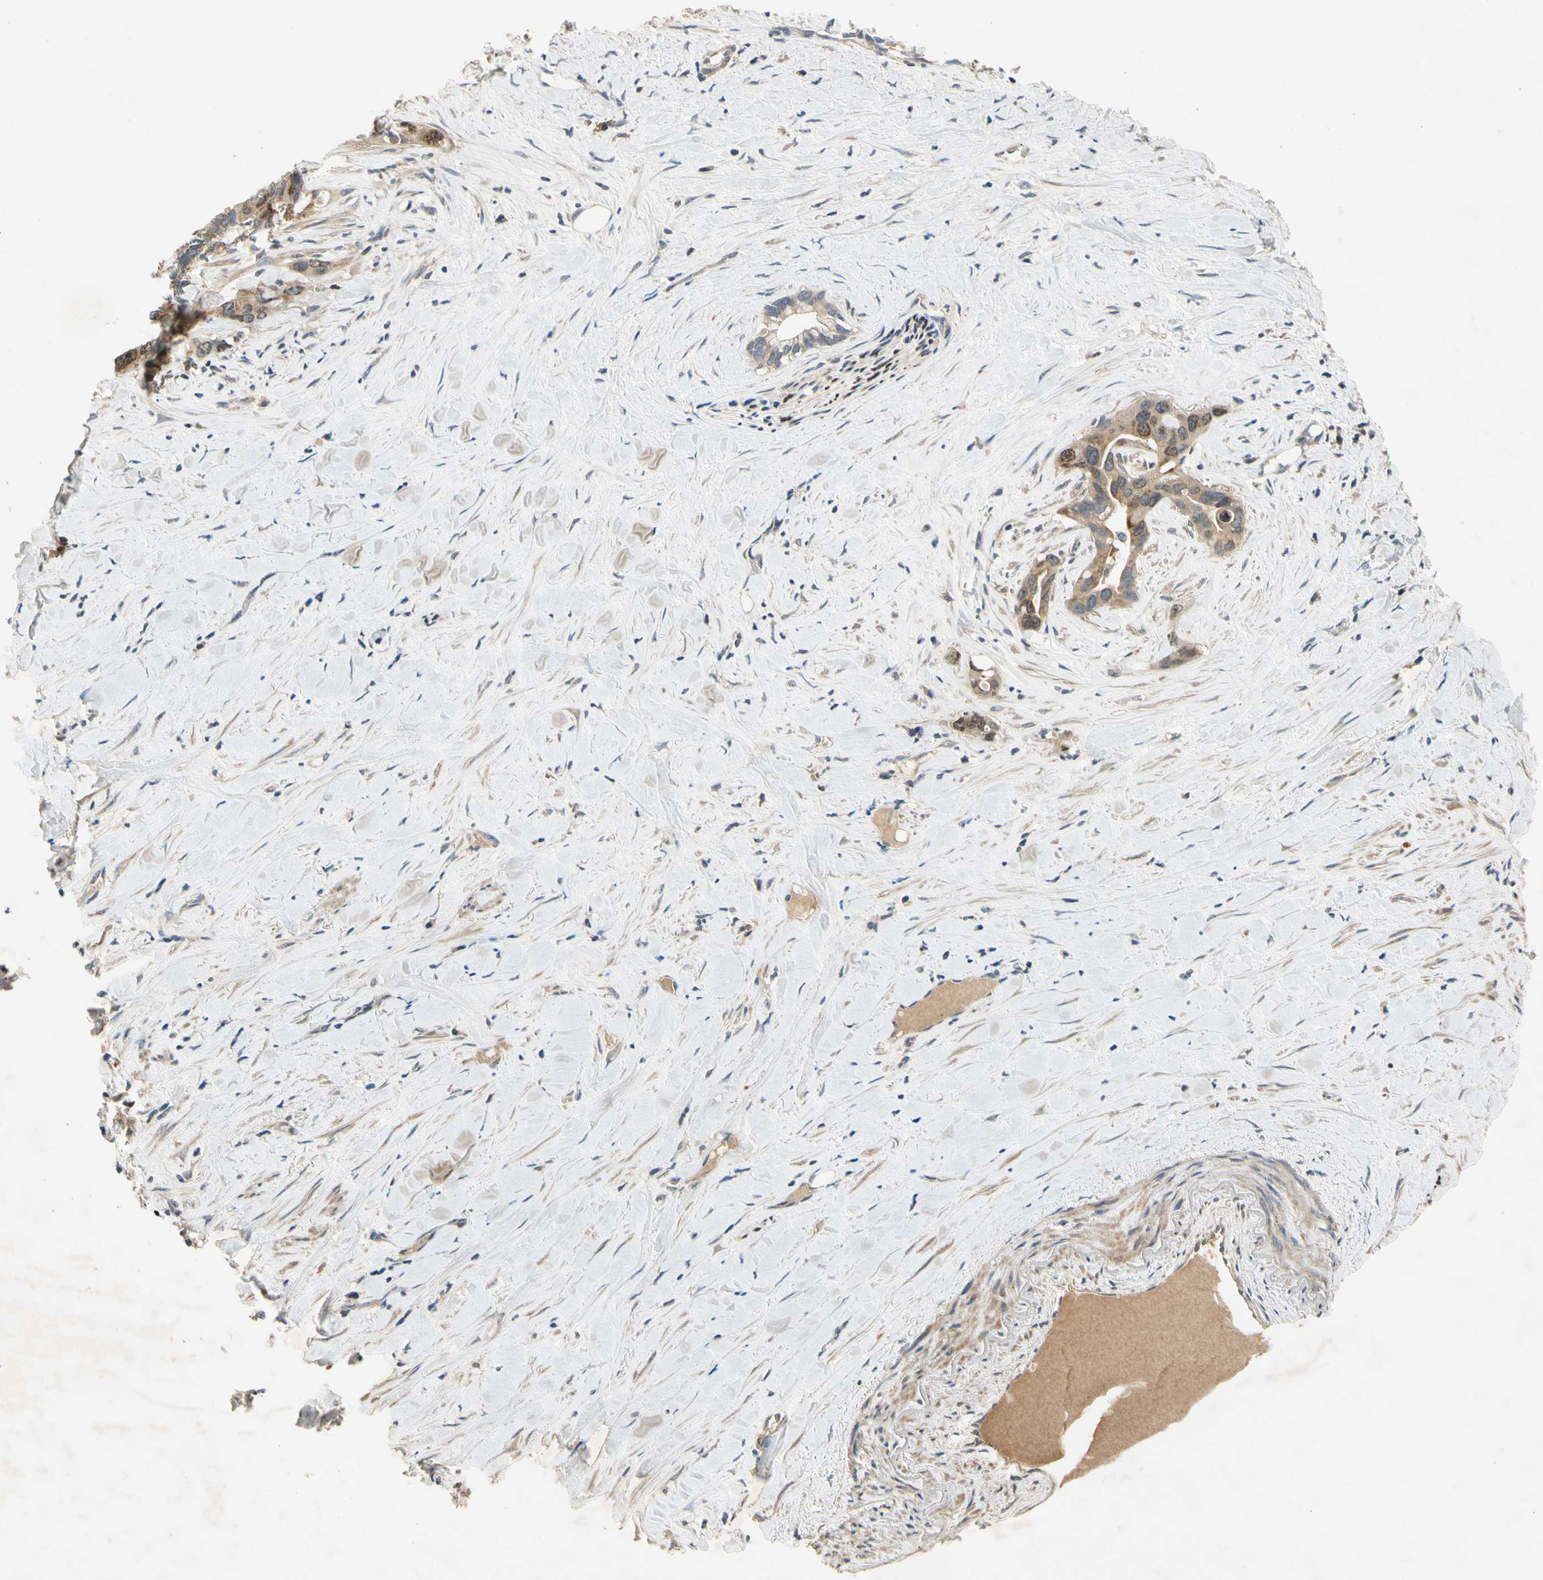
{"staining": {"intensity": "moderate", "quantity": ">75%", "location": "cytoplasmic/membranous"}, "tissue": "liver cancer", "cell_type": "Tumor cells", "image_type": "cancer", "snomed": [{"axis": "morphology", "description": "Cholangiocarcinoma"}, {"axis": "topography", "description": "Liver"}], "caption": "High-power microscopy captured an IHC histopathology image of liver cancer, revealing moderate cytoplasmic/membranous staining in approximately >75% of tumor cells.", "gene": "ALKBH3", "patient": {"sex": "female", "age": 65}}